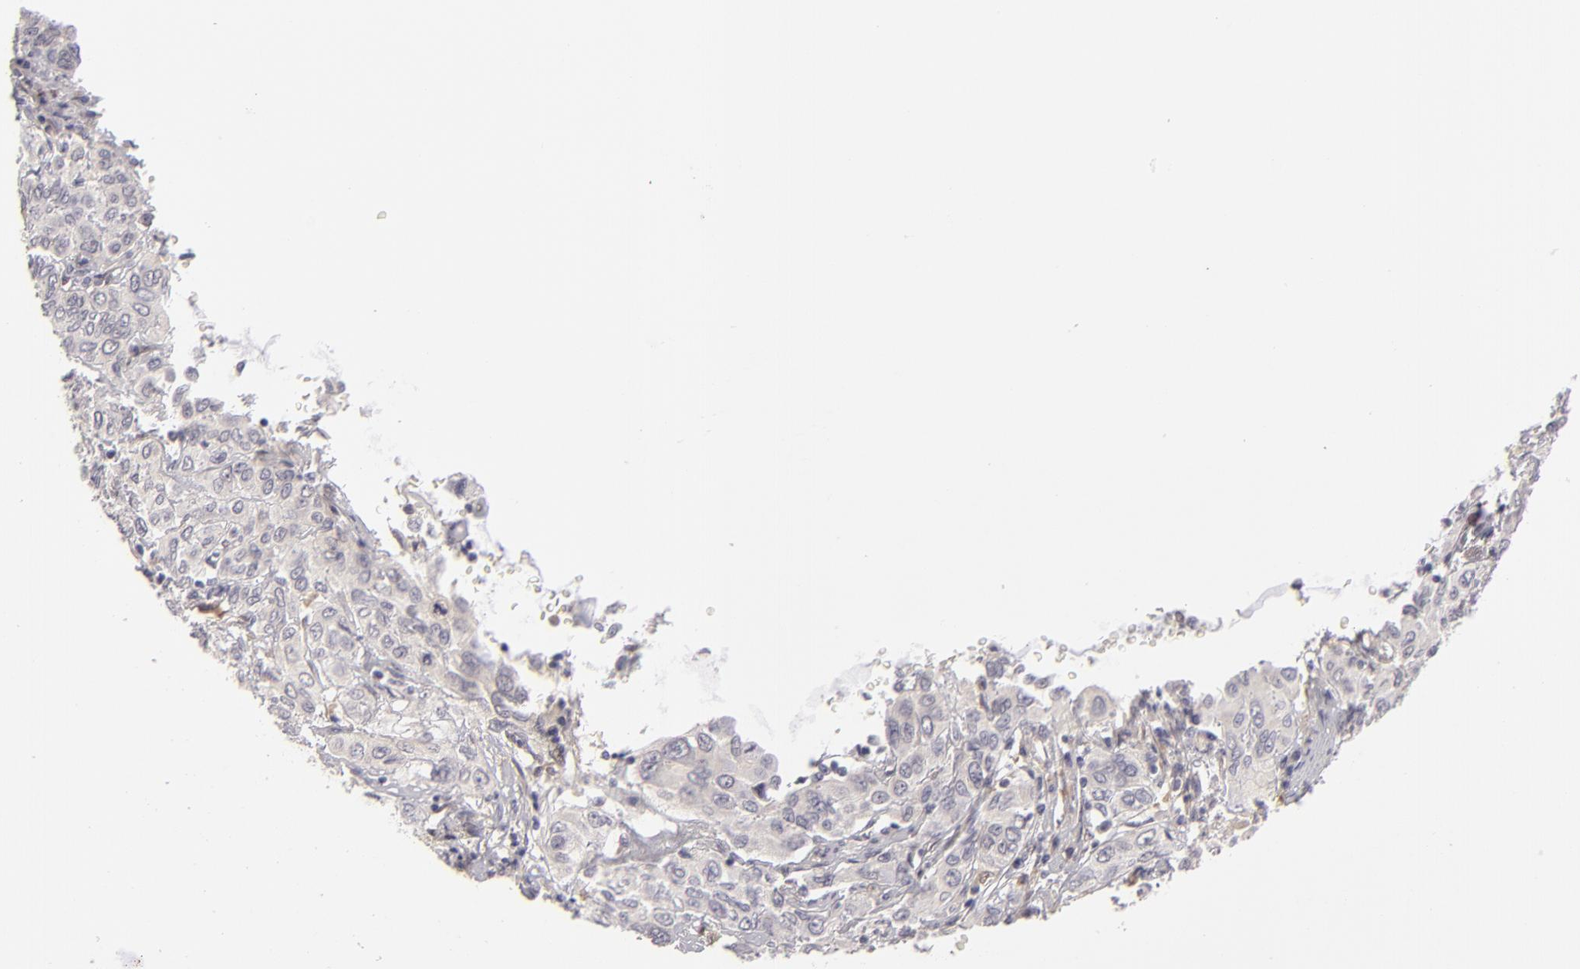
{"staining": {"intensity": "negative", "quantity": "none", "location": "none"}, "tissue": "cervical cancer", "cell_type": "Tumor cells", "image_type": "cancer", "snomed": [{"axis": "morphology", "description": "Squamous cell carcinoma, NOS"}, {"axis": "topography", "description": "Cervix"}], "caption": "Immunohistochemistry (IHC) micrograph of neoplastic tissue: cervical cancer (squamous cell carcinoma) stained with DAB exhibits no significant protein staining in tumor cells.", "gene": "EFS", "patient": {"sex": "female", "age": 38}}